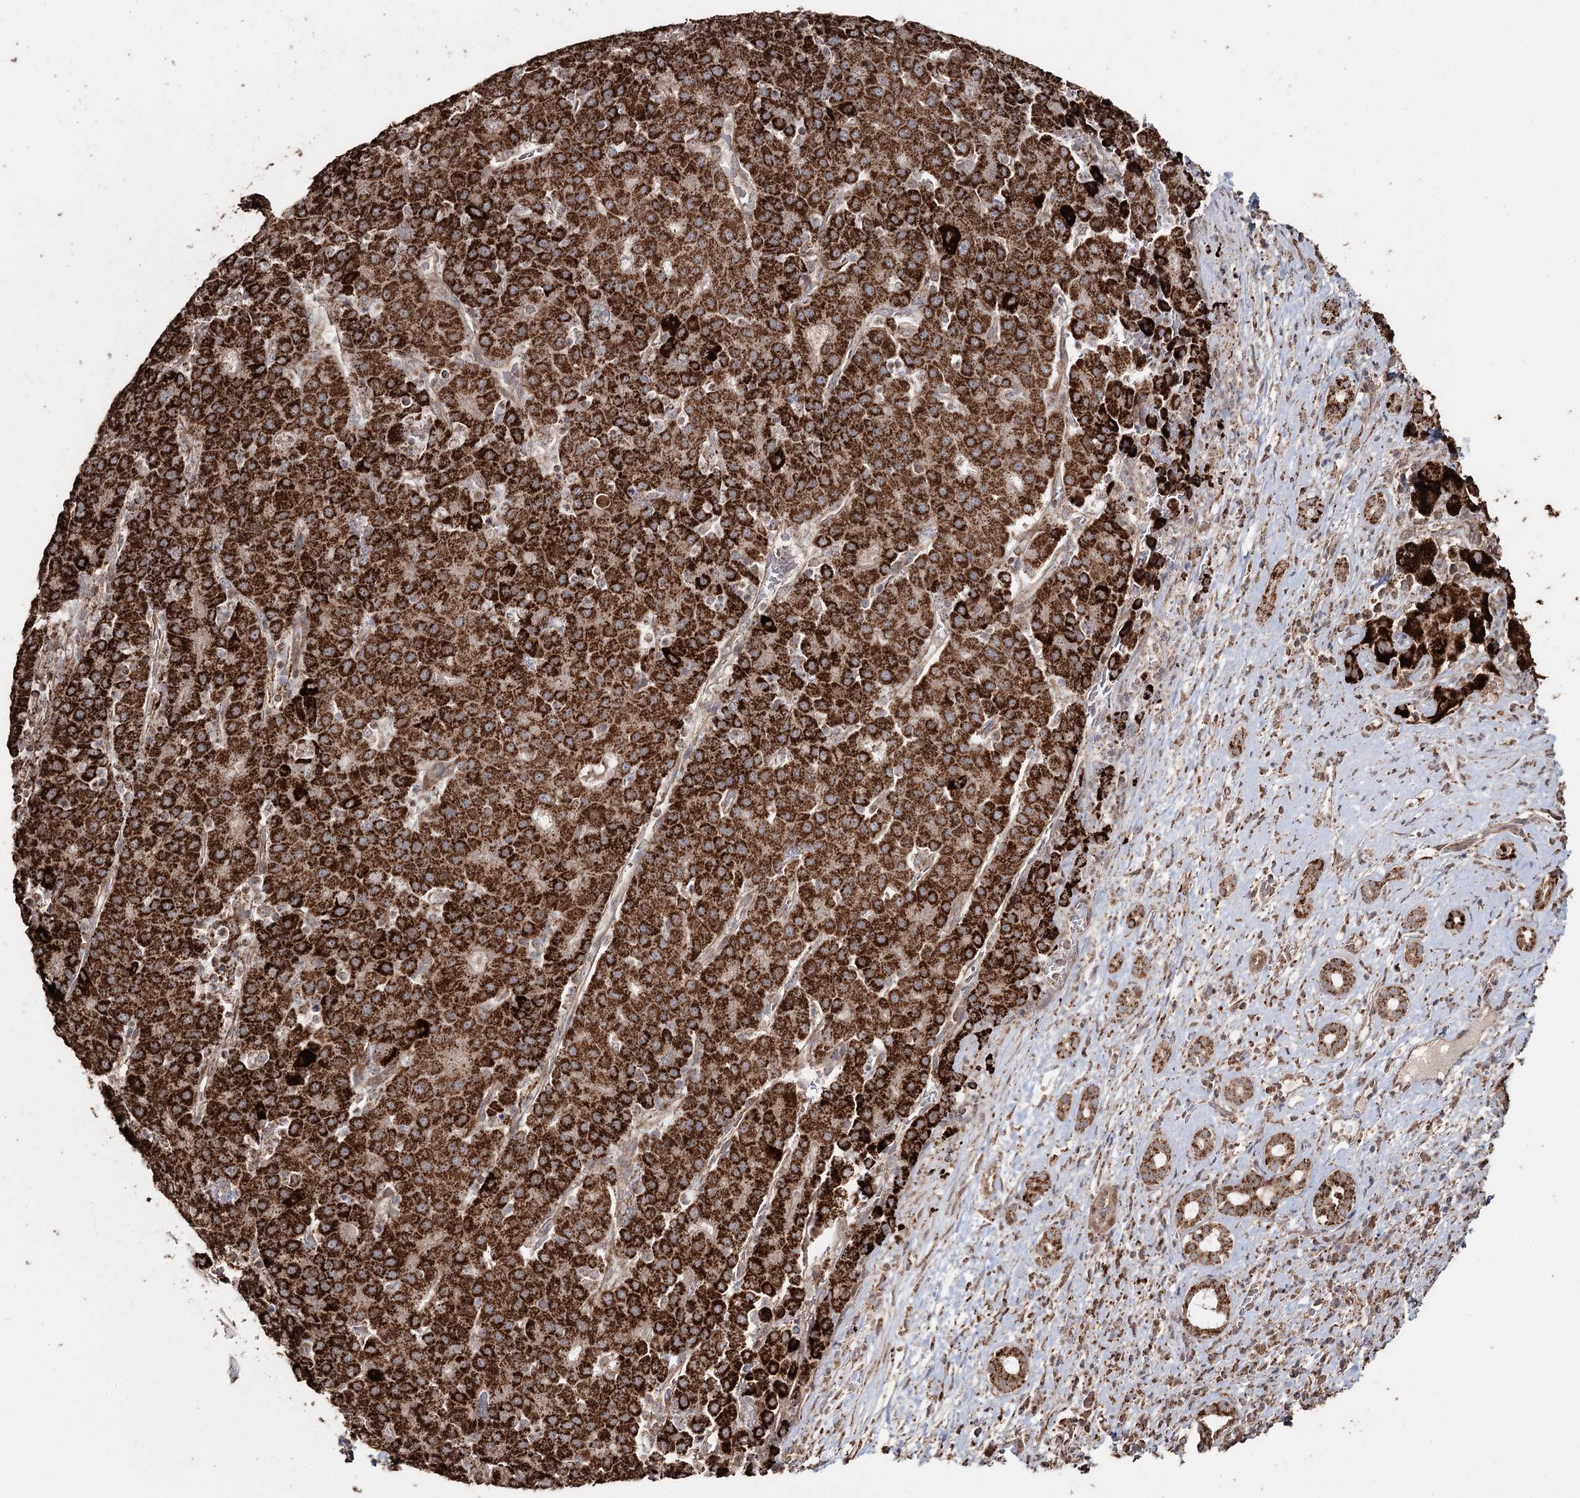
{"staining": {"intensity": "strong", "quantity": ">75%", "location": "cytoplasmic/membranous"}, "tissue": "liver cancer", "cell_type": "Tumor cells", "image_type": "cancer", "snomed": [{"axis": "morphology", "description": "Carcinoma, Hepatocellular, NOS"}, {"axis": "topography", "description": "Liver"}], "caption": "Liver cancer (hepatocellular carcinoma) stained with DAB (3,3'-diaminobenzidine) immunohistochemistry (IHC) shows high levels of strong cytoplasmic/membranous staining in about >75% of tumor cells. (Stains: DAB (3,3'-diaminobenzidine) in brown, nuclei in blue, Microscopy: brightfield microscopy at high magnification).", "gene": "SLF2", "patient": {"sex": "male", "age": 65}}